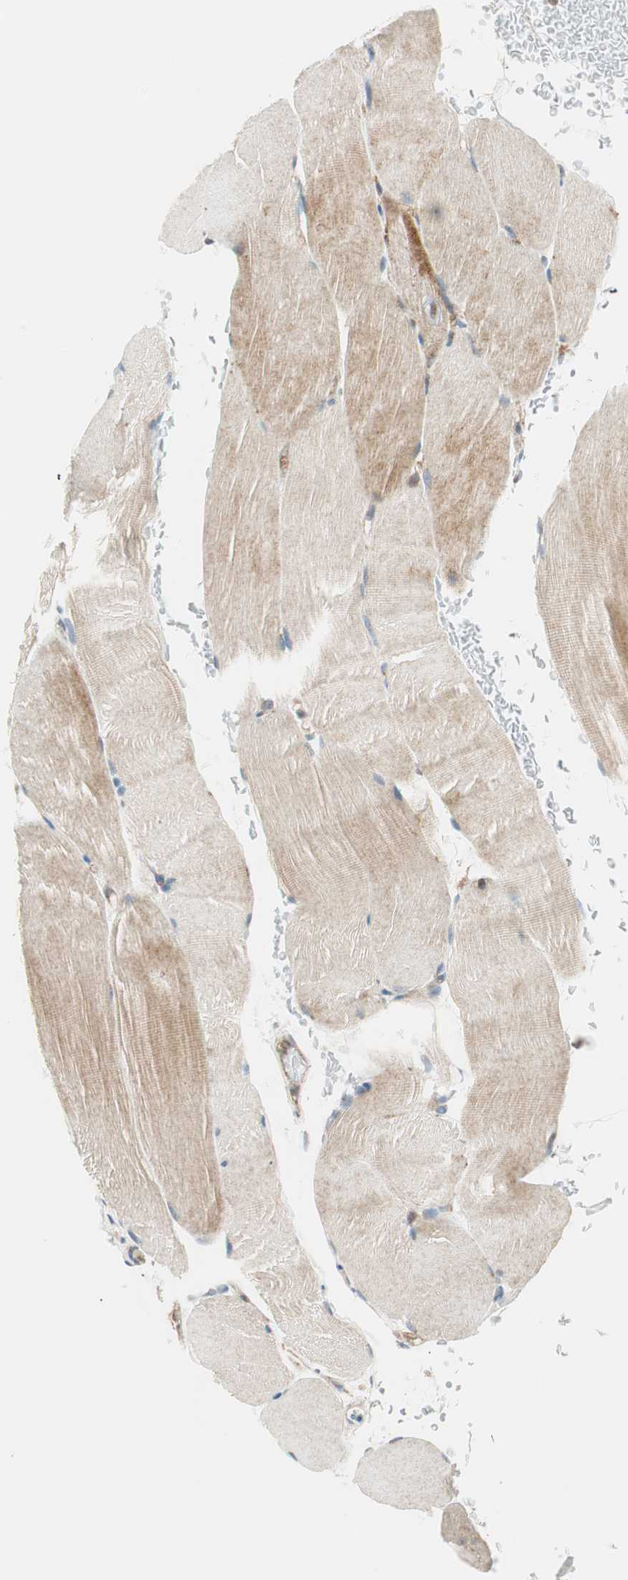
{"staining": {"intensity": "weak", "quantity": ">75%", "location": "cytoplasmic/membranous"}, "tissue": "skeletal muscle", "cell_type": "Myocytes", "image_type": "normal", "snomed": [{"axis": "morphology", "description": "Normal tissue, NOS"}, {"axis": "topography", "description": "Skeletal muscle"}, {"axis": "topography", "description": "Parathyroid gland"}], "caption": "About >75% of myocytes in unremarkable skeletal muscle show weak cytoplasmic/membranous protein expression as visualized by brown immunohistochemical staining.", "gene": "ABI1", "patient": {"sex": "female", "age": 37}}